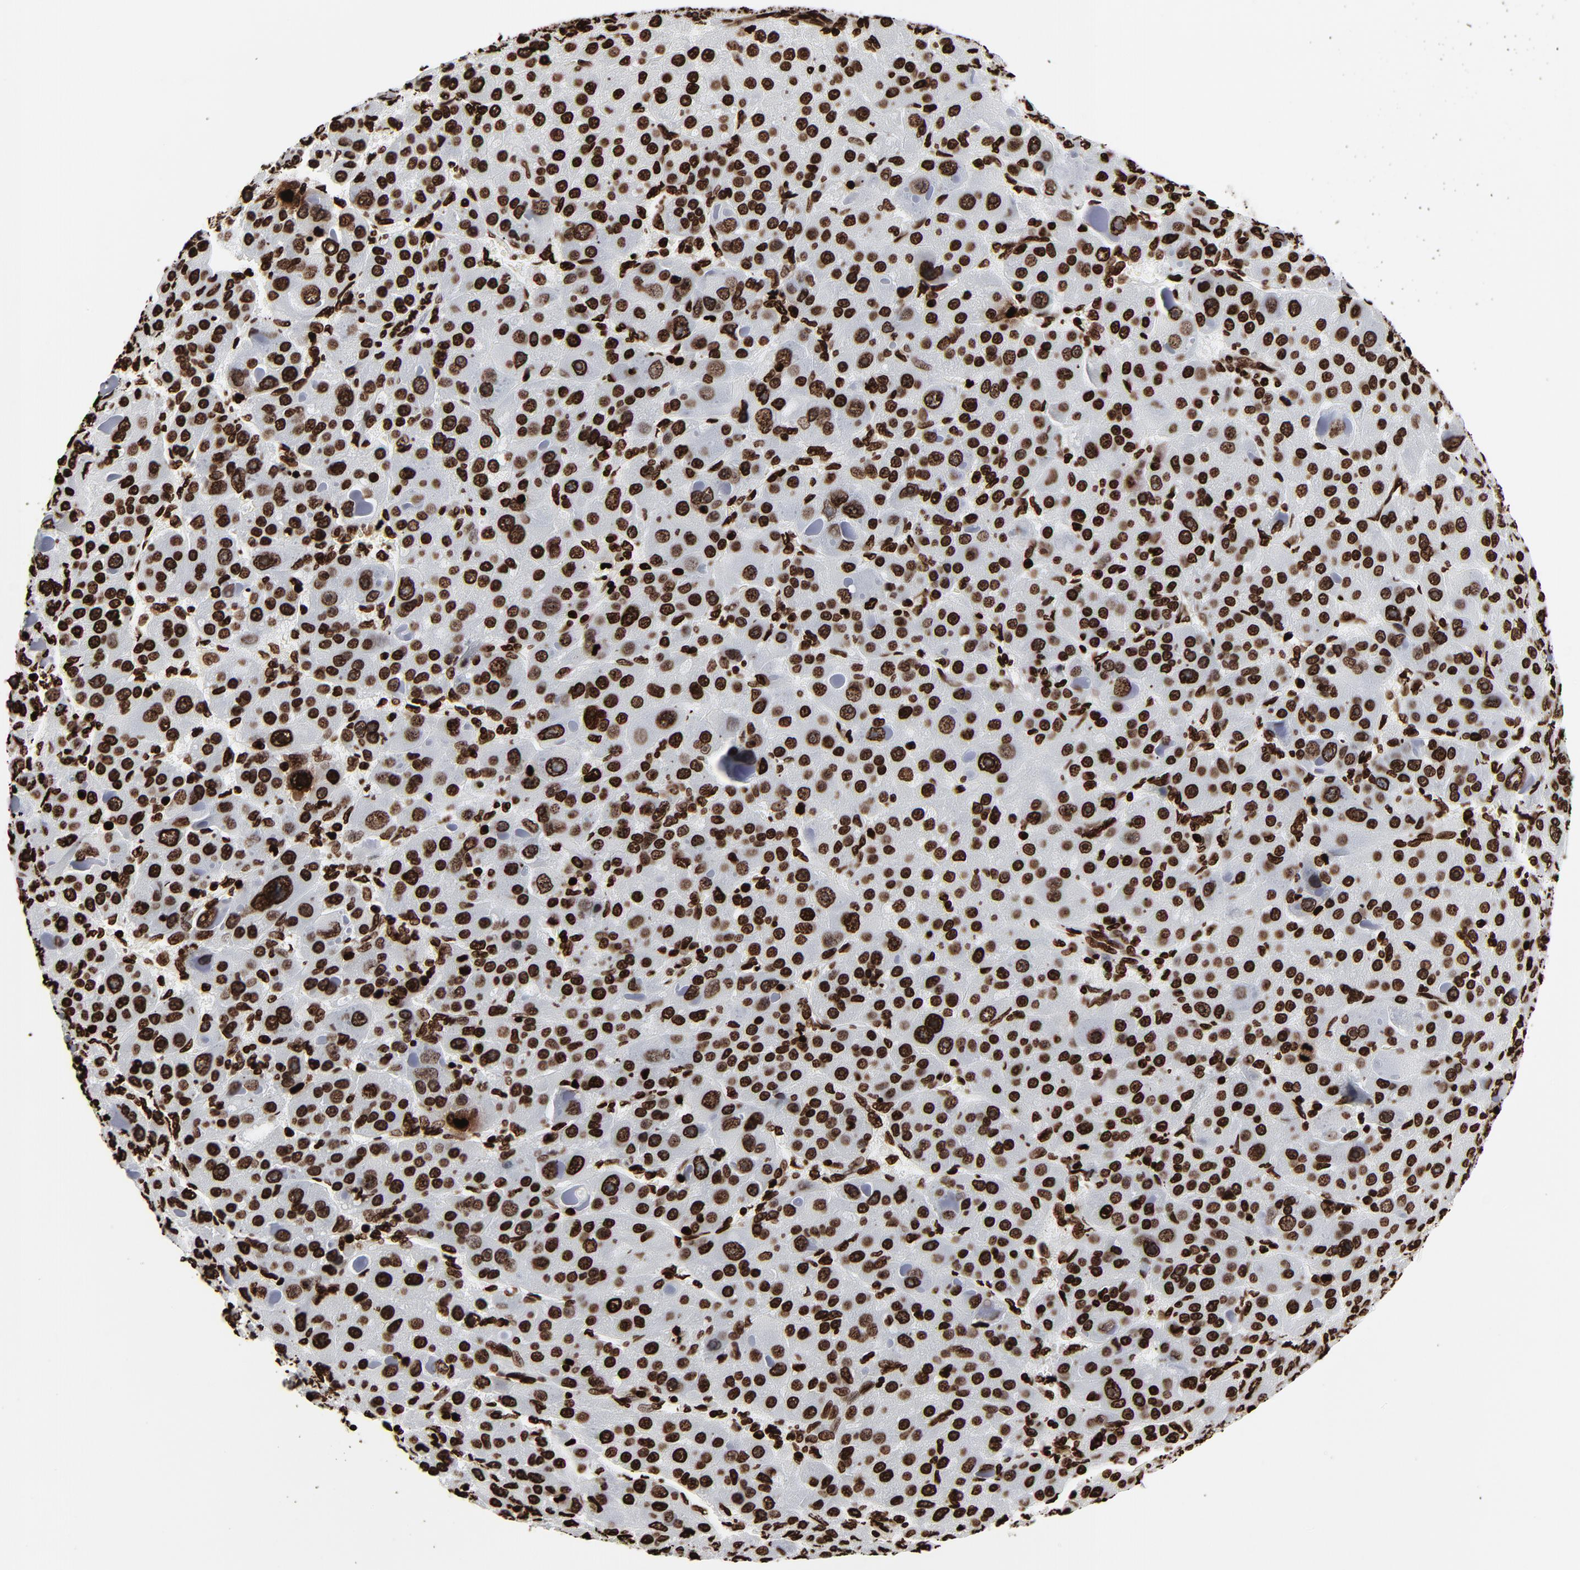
{"staining": {"intensity": "strong", "quantity": ">75%", "location": "nuclear"}, "tissue": "liver cancer", "cell_type": "Tumor cells", "image_type": "cancer", "snomed": [{"axis": "morphology", "description": "Carcinoma, Hepatocellular, NOS"}, {"axis": "topography", "description": "Liver"}], "caption": "Immunohistochemistry (IHC) photomicrograph of neoplastic tissue: liver cancer stained using IHC exhibits high levels of strong protein expression localized specifically in the nuclear of tumor cells, appearing as a nuclear brown color.", "gene": "H3-4", "patient": {"sex": "male", "age": 76}}